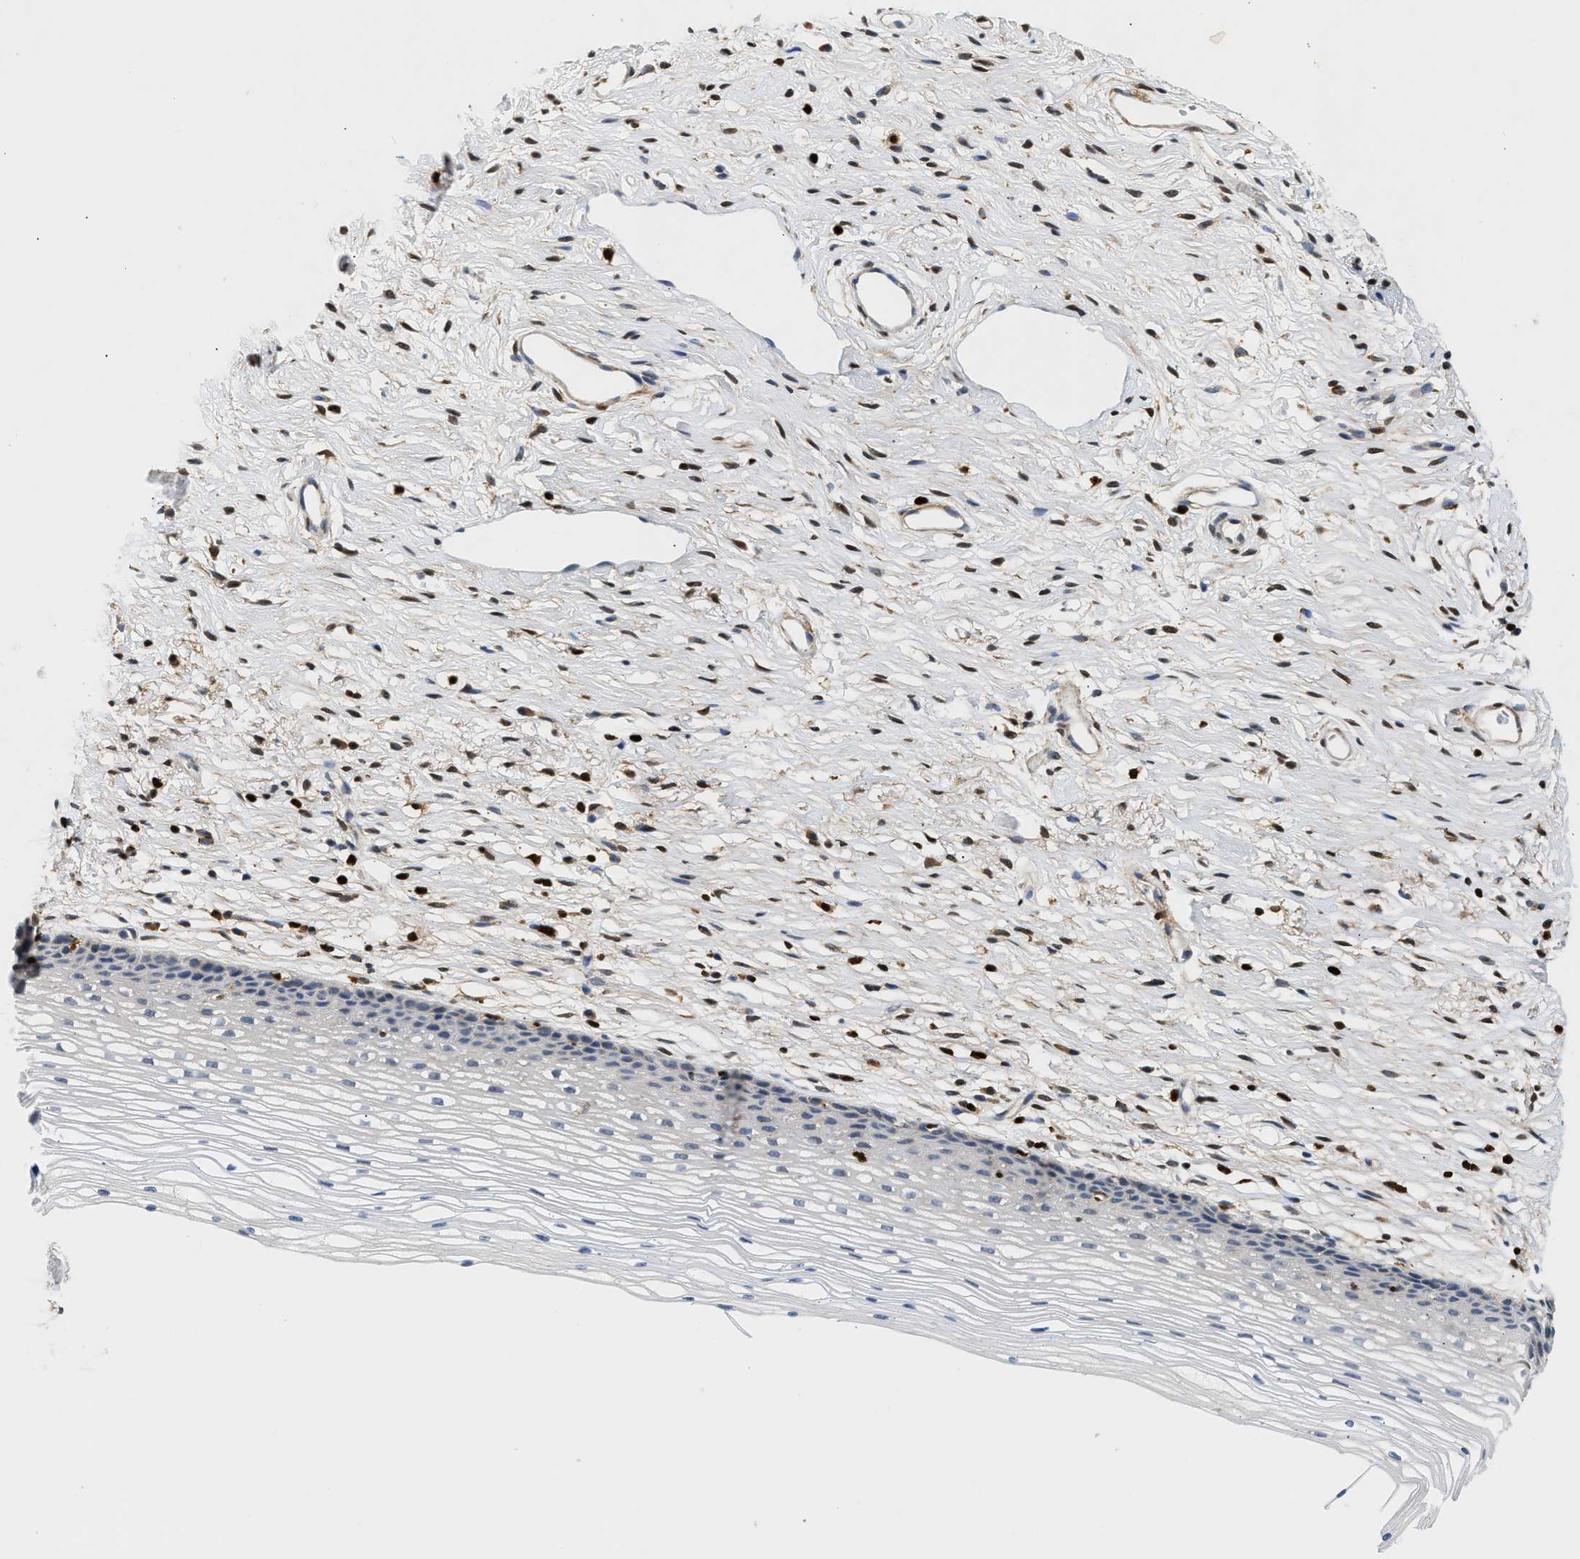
{"staining": {"intensity": "negative", "quantity": "none", "location": "none"}, "tissue": "cervix", "cell_type": "Glandular cells", "image_type": "normal", "snomed": [{"axis": "morphology", "description": "Normal tissue, NOS"}, {"axis": "topography", "description": "Cervix"}], "caption": "Immunohistochemistry (IHC) photomicrograph of normal cervix: human cervix stained with DAB shows no significant protein positivity in glandular cells.", "gene": "SLIT2", "patient": {"sex": "female", "age": 77}}